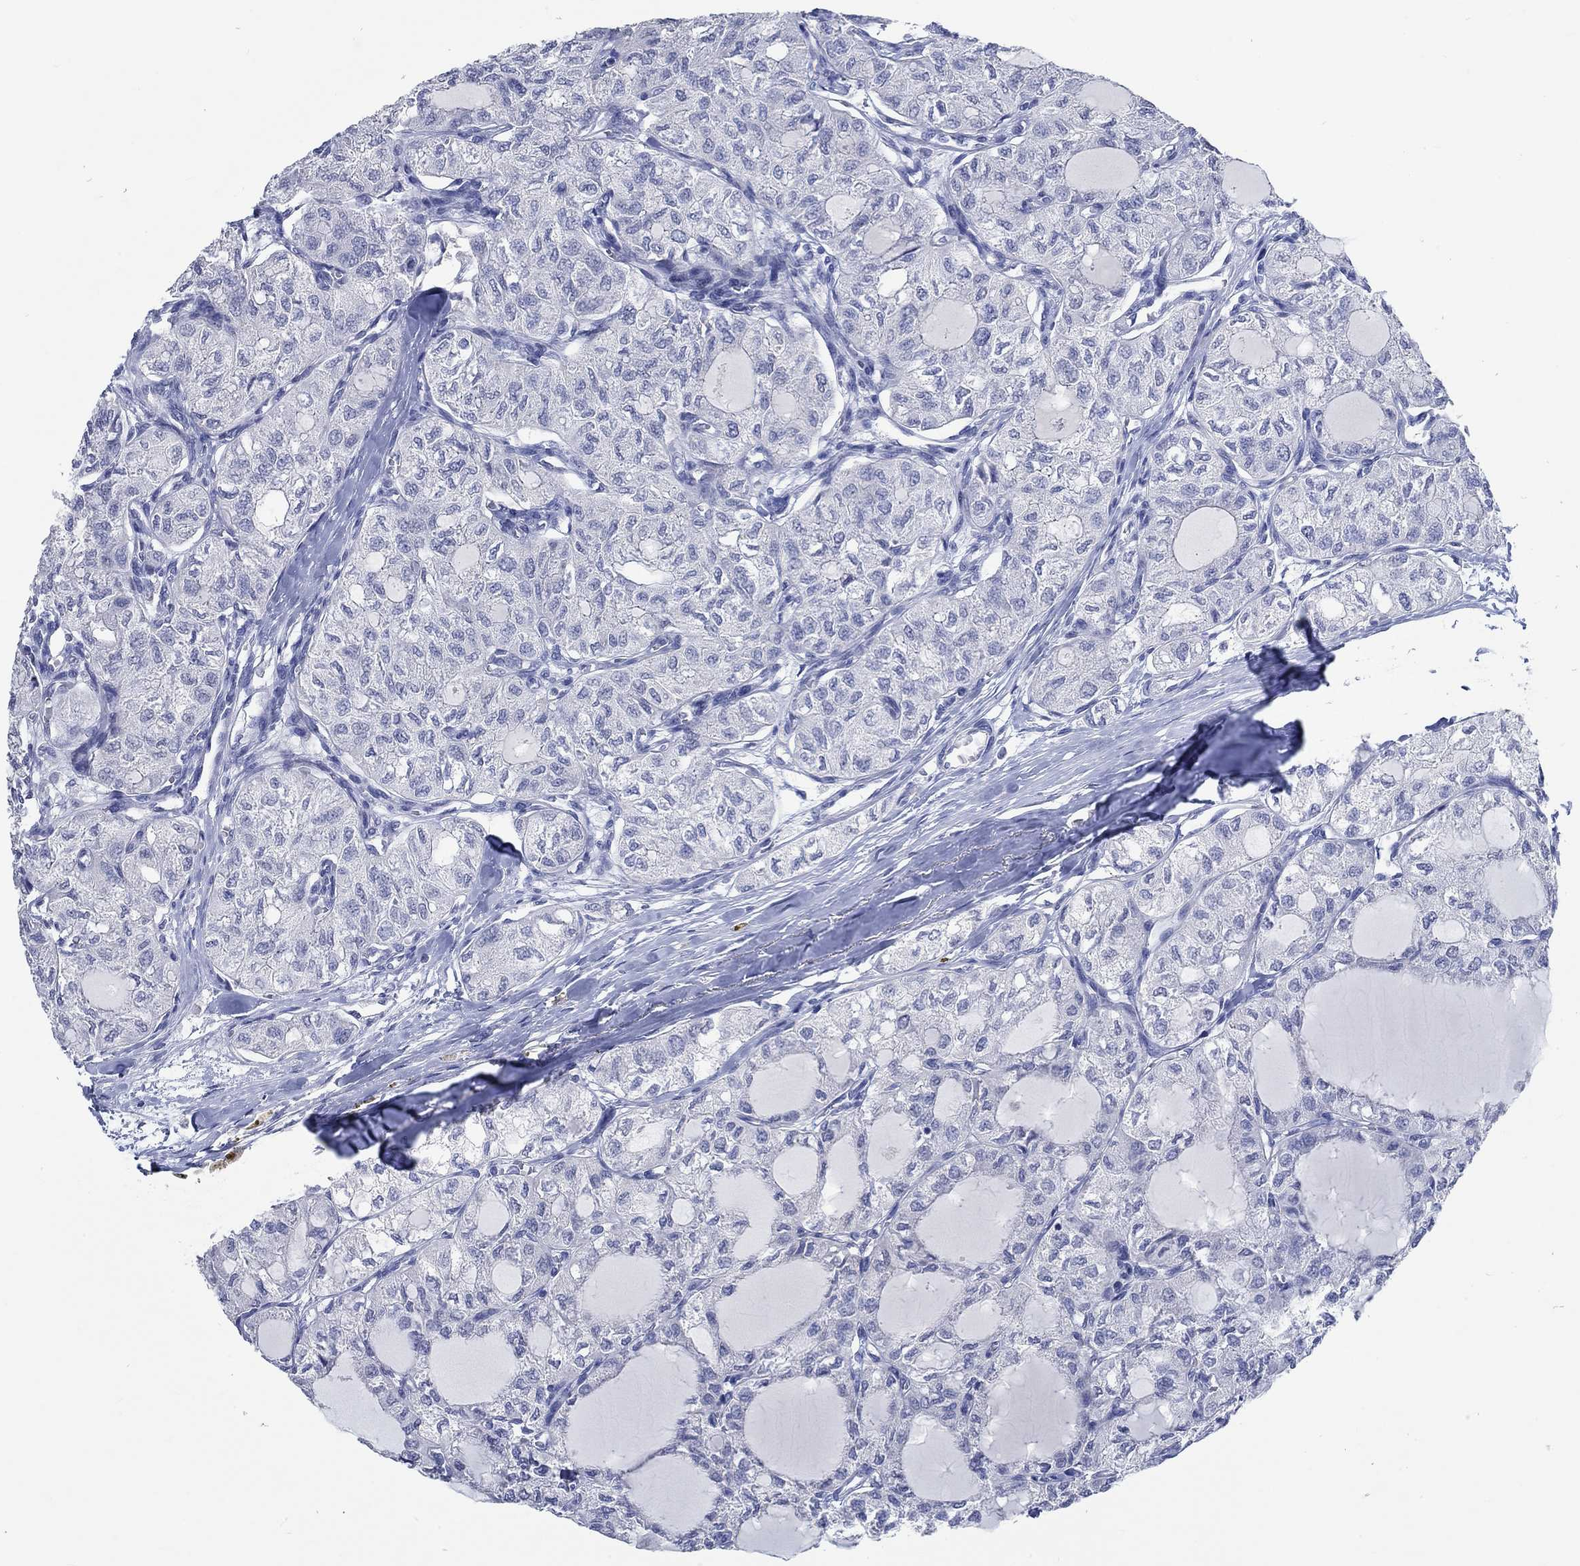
{"staining": {"intensity": "negative", "quantity": "none", "location": "none"}, "tissue": "thyroid cancer", "cell_type": "Tumor cells", "image_type": "cancer", "snomed": [{"axis": "morphology", "description": "Follicular adenoma carcinoma, NOS"}, {"axis": "topography", "description": "Thyroid gland"}], "caption": "The image demonstrates no staining of tumor cells in follicular adenoma carcinoma (thyroid).", "gene": "C4orf47", "patient": {"sex": "male", "age": 75}}